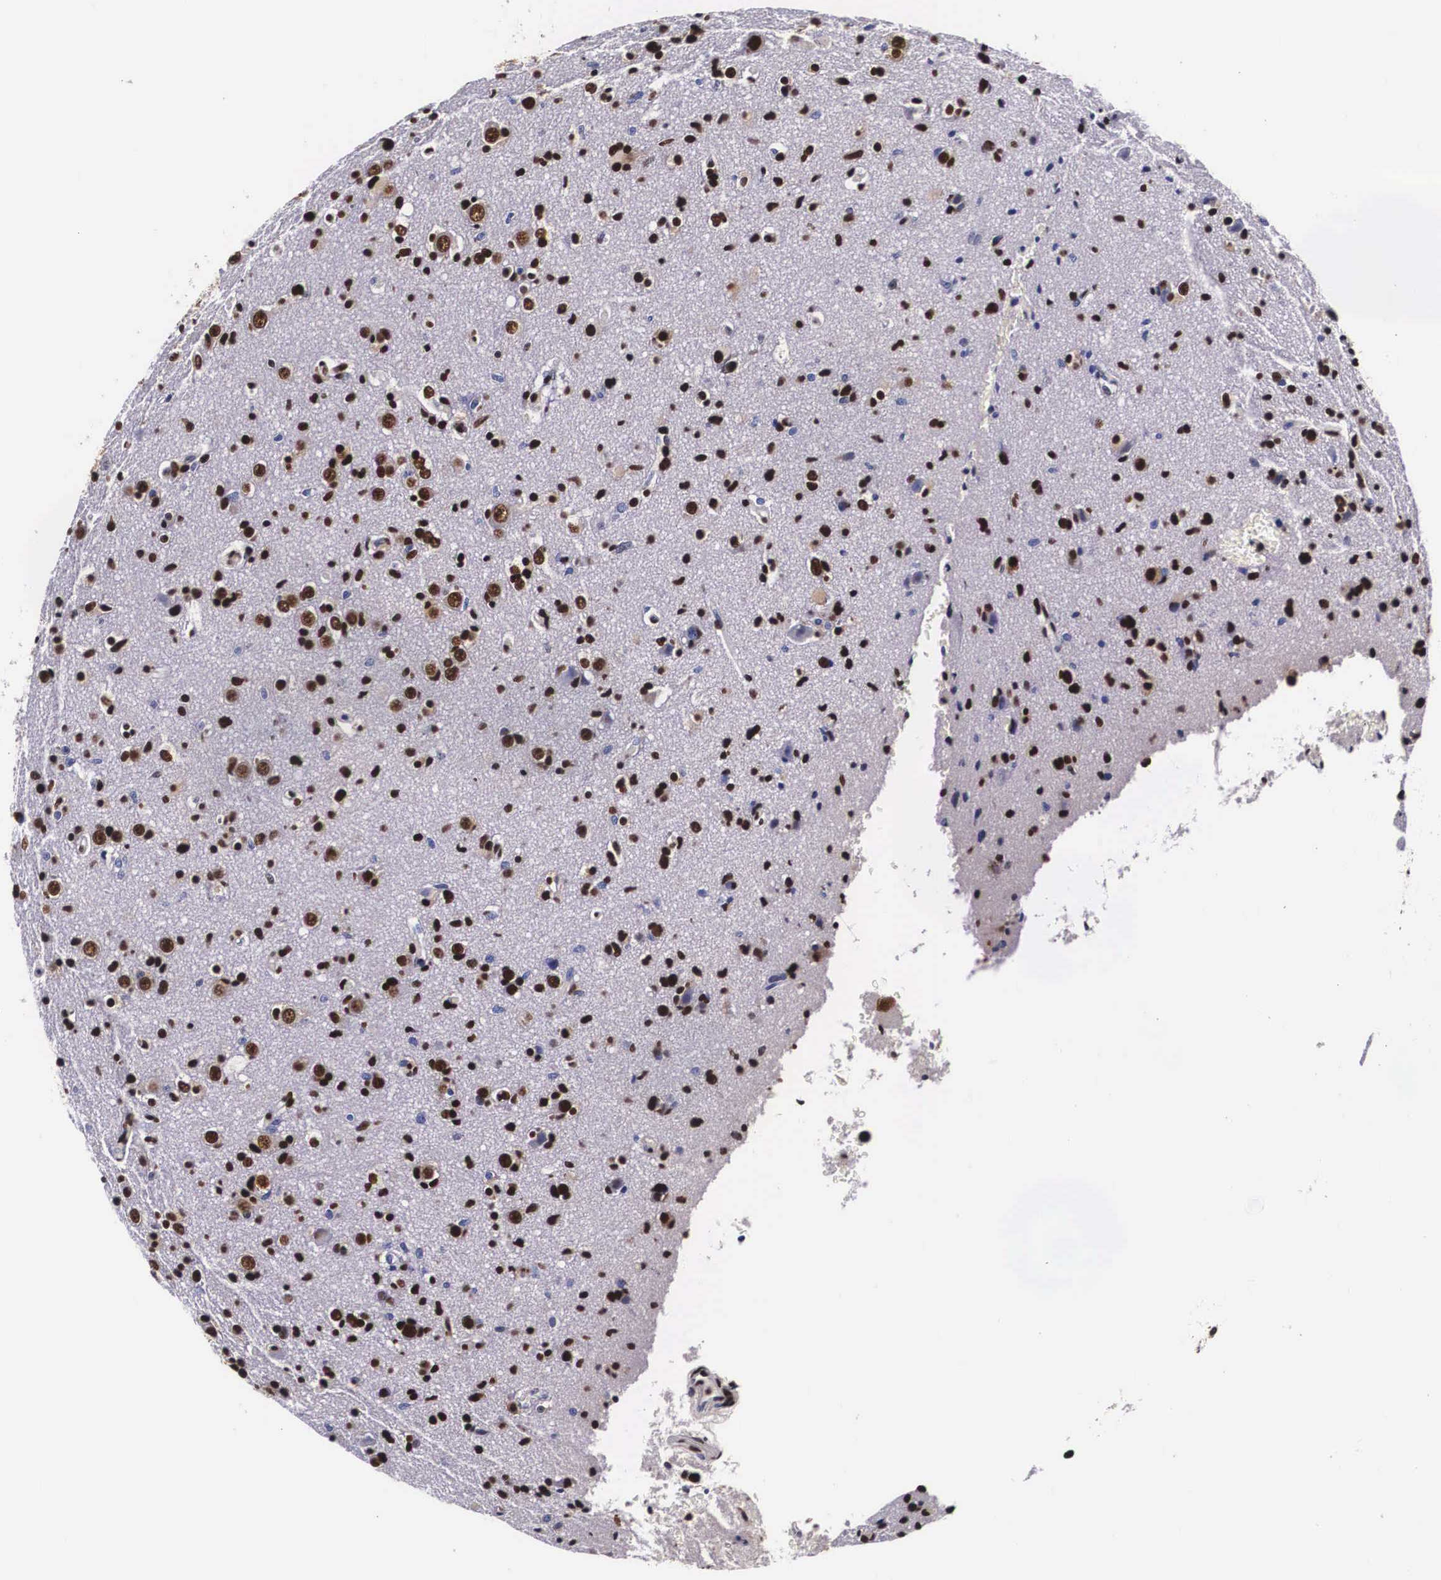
{"staining": {"intensity": "strong", "quantity": "25%-75%", "location": "nuclear"}, "tissue": "glioma", "cell_type": "Tumor cells", "image_type": "cancer", "snomed": [{"axis": "morphology", "description": "Glioma, malignant, Low grade"}, {"axis": "topography", "description": "Brain"}], "caption": "Malignant low-grade glioma stained with a brown dye exhibits strong nuclear positive positivity in about 25%-75% of tumor cells.", "gene": "PABPN1", "patient": {"sex": "female", "age": 46}}